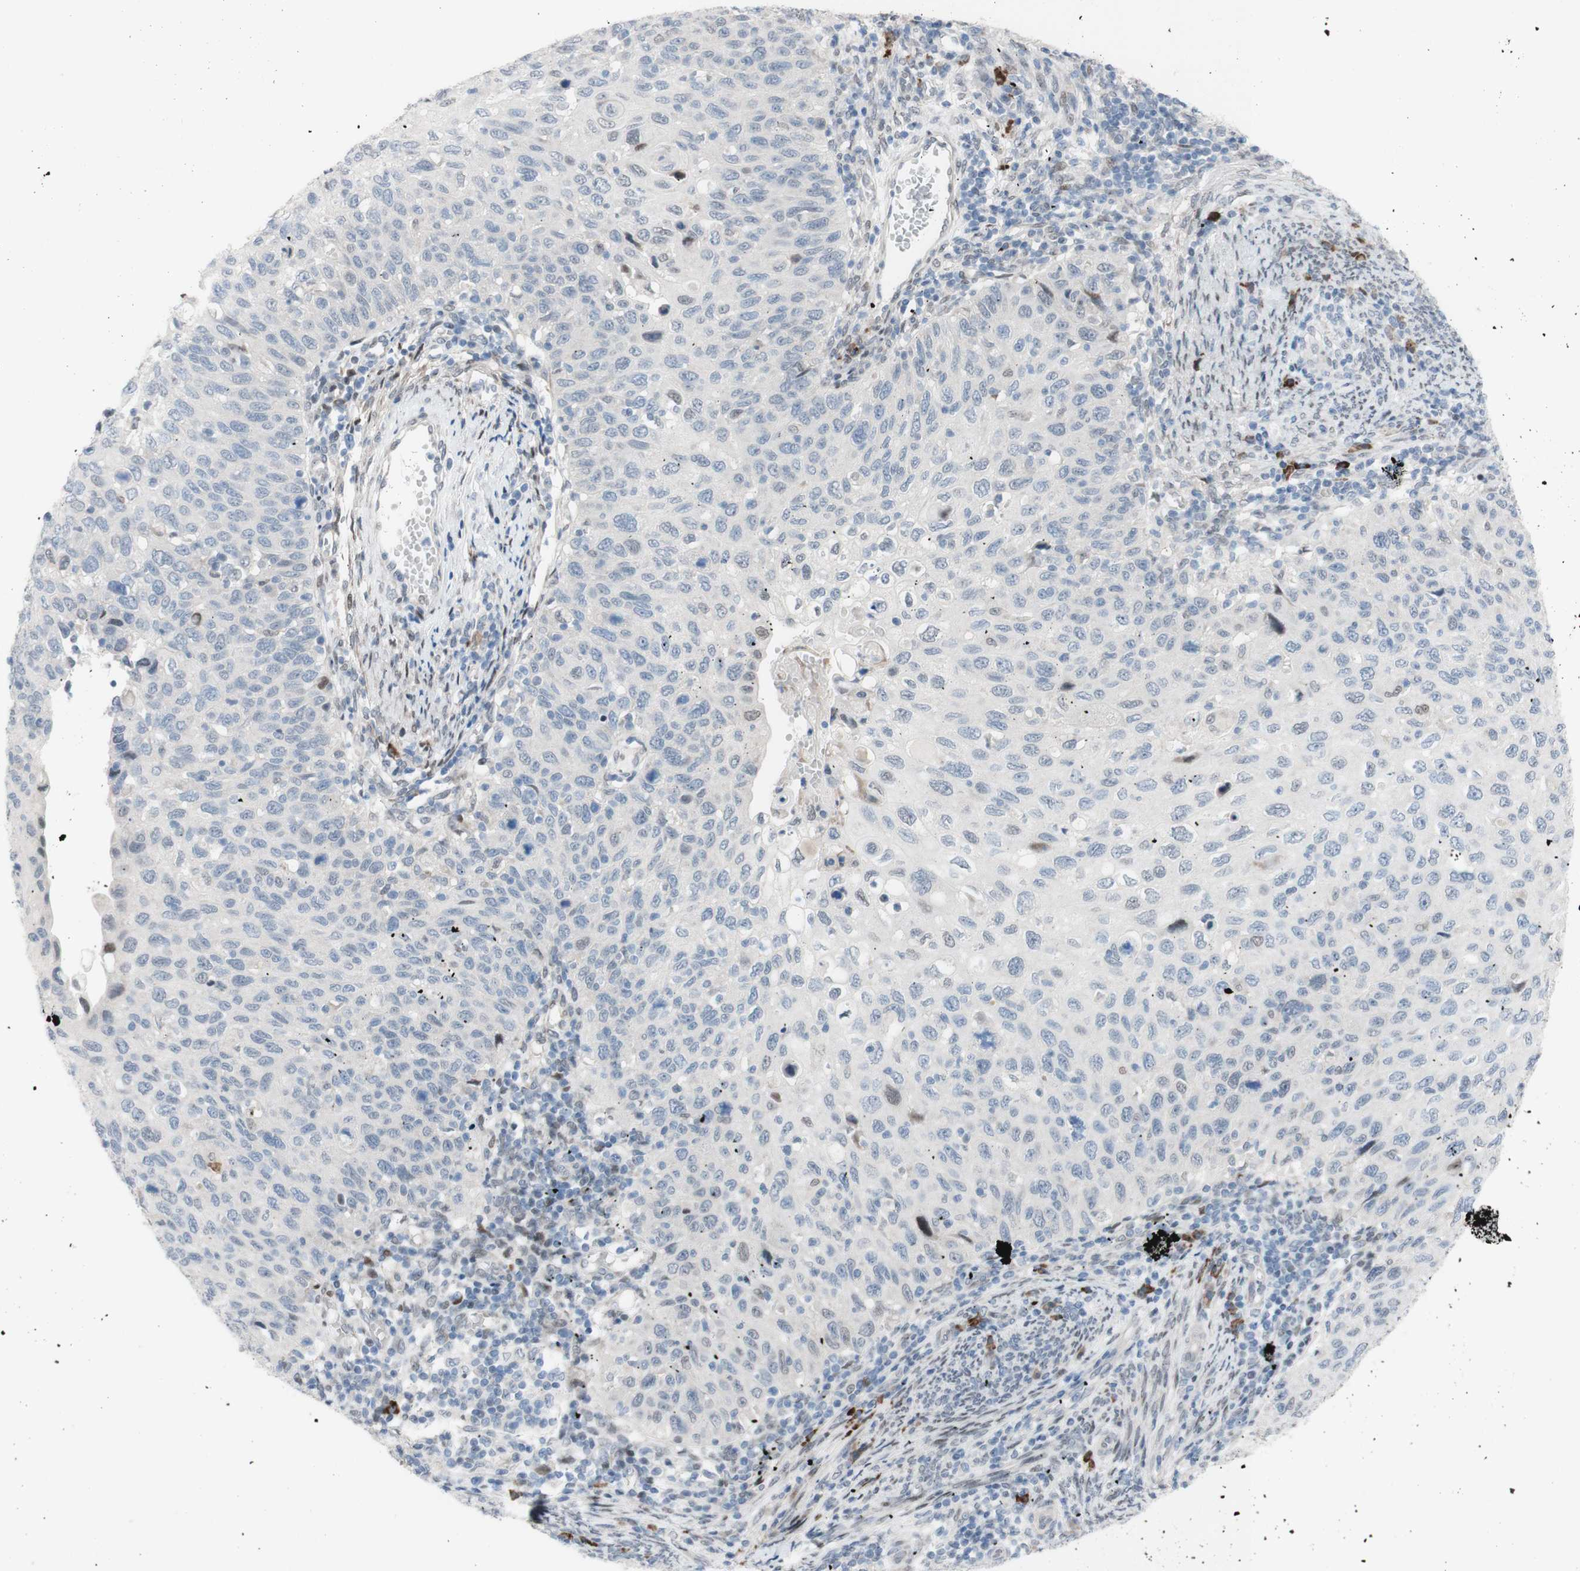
{"staining": {"intensity": "negative", "quantity": "none", "location": "none"}, "tissue": "cervical cancer", "cell_type": "Tumor cells", "image_type": "cancer", "snomed": [{"axis": "morphology", "description": "Squamous cell carcinoma, NOS"}, {"axis": "topography", "description": "Cervix"}], "caption": "Immunohistochemistry (IHC) histopathology image of neoplastic tissue: human cervical cancer (squamous cell carcinoma) stained with DAB reveals no significant protein staining in tumor cells.", "gene": "PHTF2", "patient": {"sex": "female", "age": 70}}